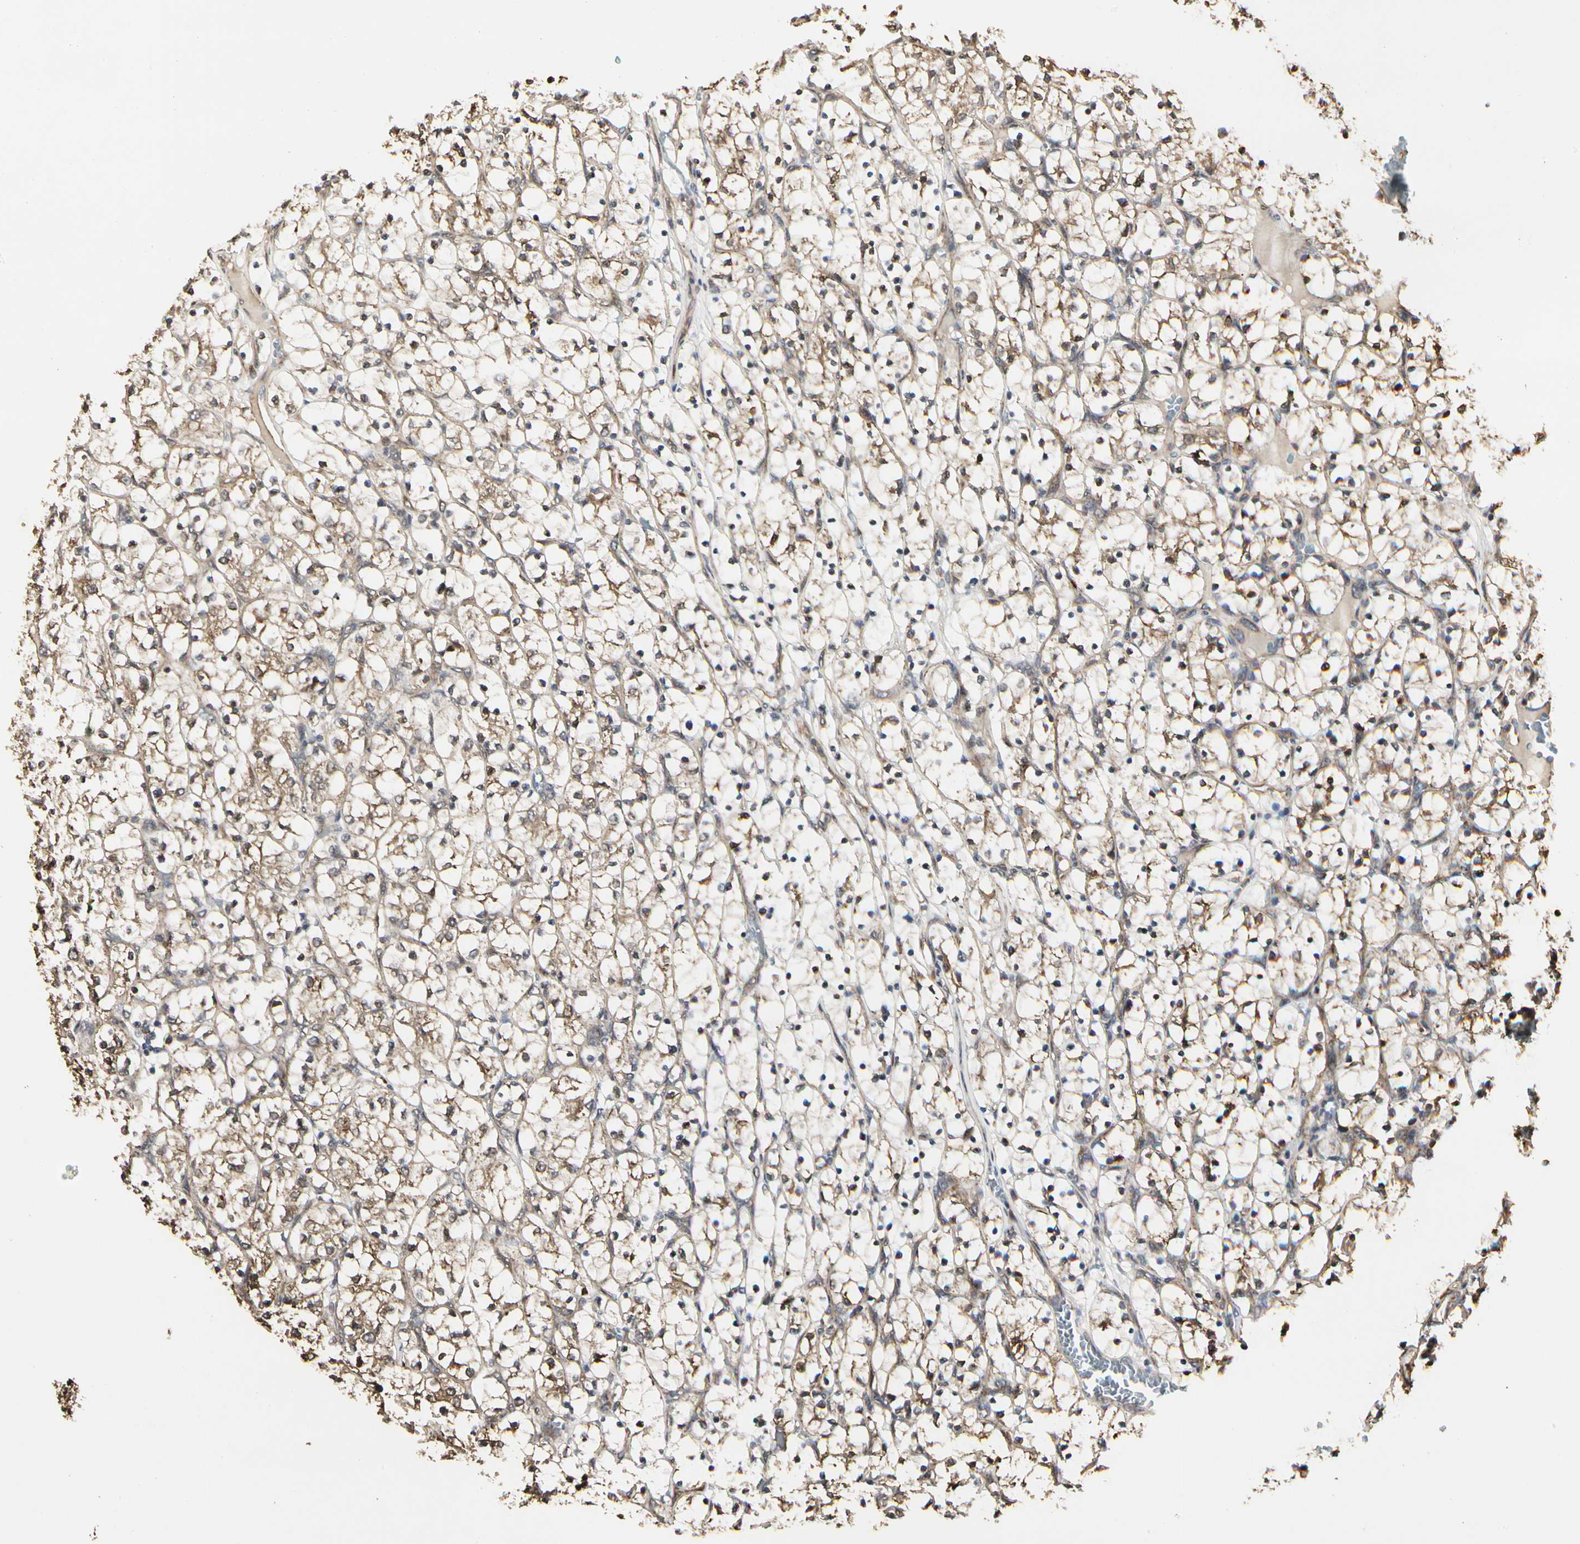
{"staining": {"intensity": "moderate", "quantity": "25%-75%", "location": "cytoplasmic/membranous"}, "tissue": "renal cancer", "cell_type": "Tumor cells", "image_type": "cancer", "snomed": [{"axis": "morphology", "description": "Adenocarcinoma, NOS"}, {"axis": "topography", "description": "Kidney"}], "caption": "IHC image of renal adenocarcinoma stained for a protein (brown), which displays medium levels of moderate cytoplasmic/membranous expression in about 25%-75% of tumor cells.", "gene": "TAOK1", "patient": {"sex": "female", "age": 69}}